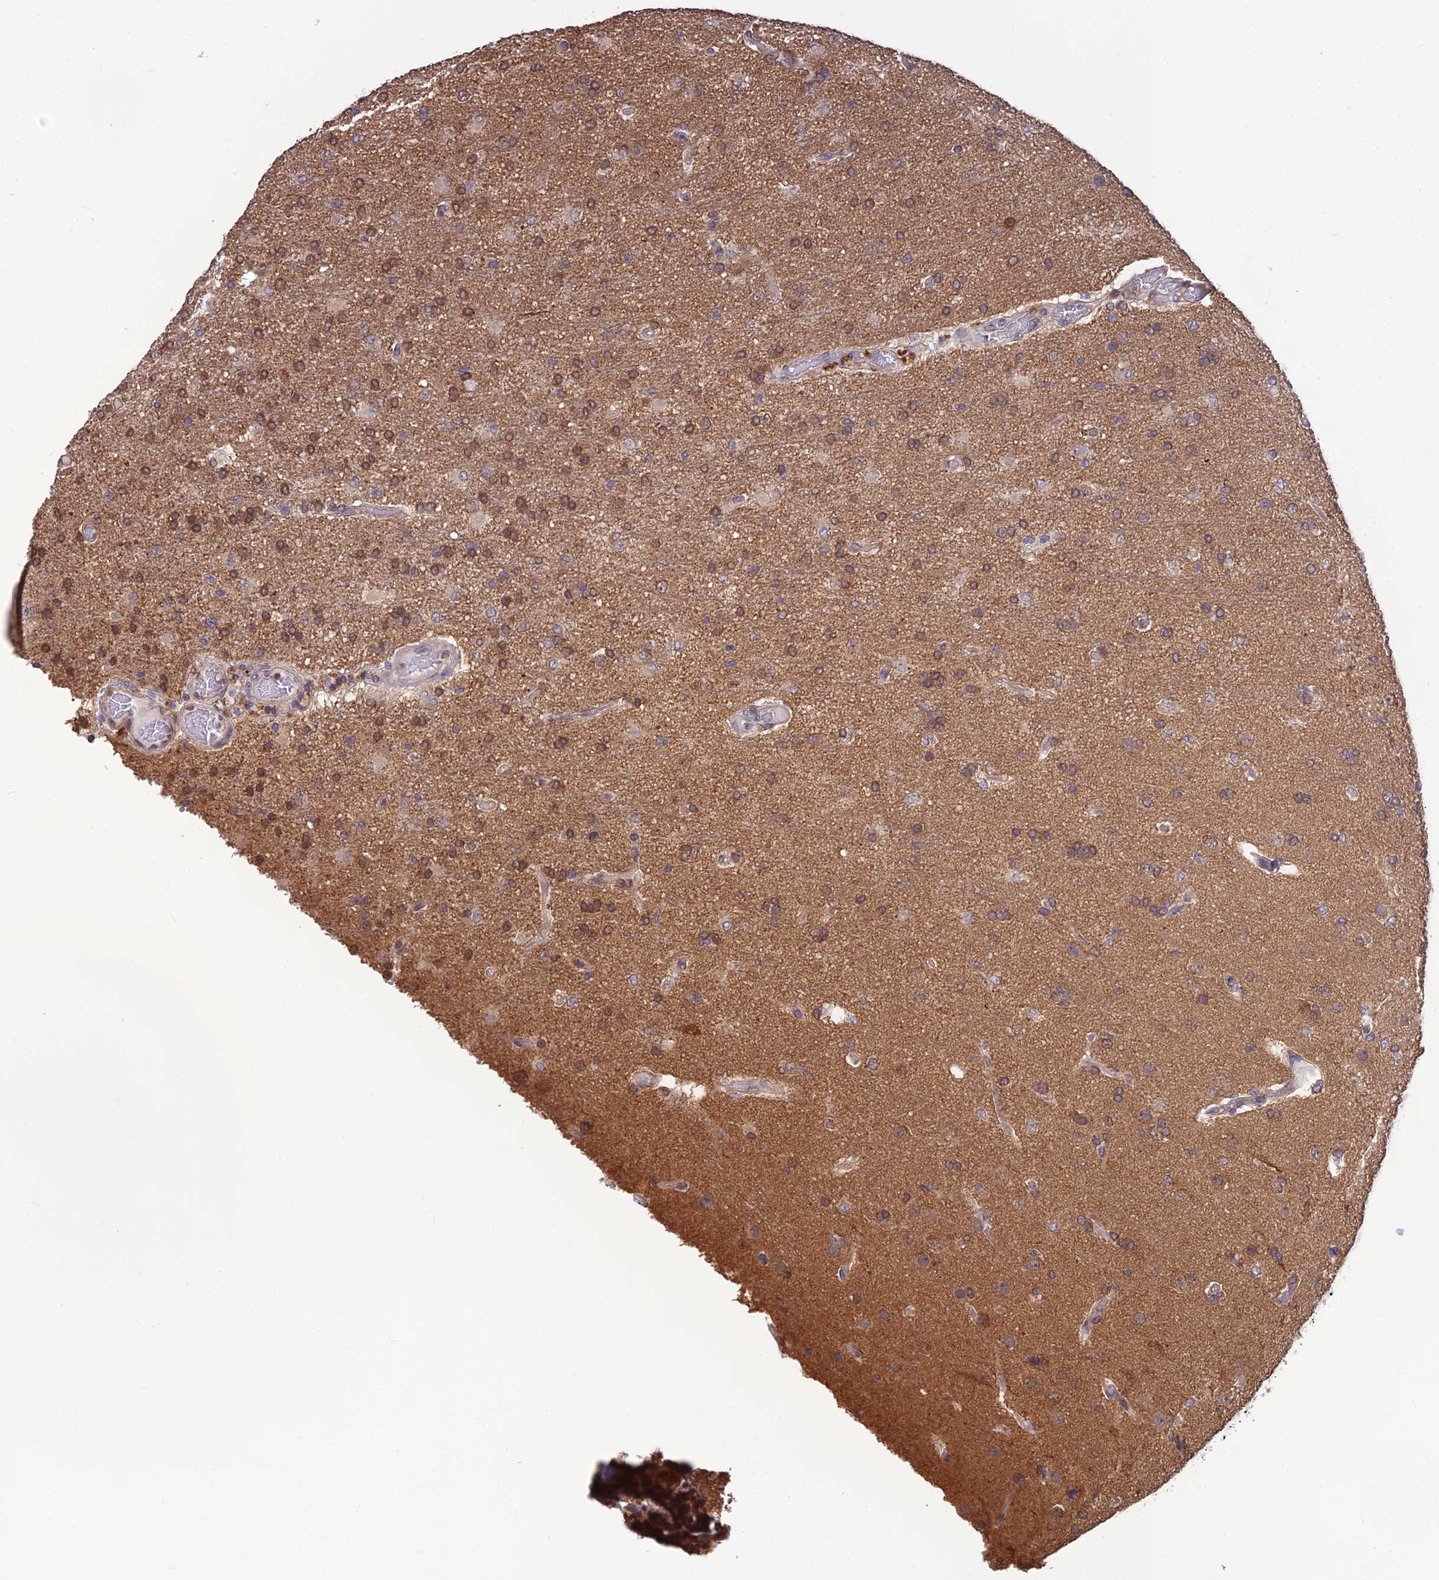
{"staining": {"intensity": "moderate", "quantity": ">75%", "location": "cytoplasmic/membranous,nuclear"}, "tissue": "glioma", "cell_type": "Tumor cells", "image_type": "cancer", "snomed": [{"axis": "morphology", "description": "Glioma, malignant, High grade"}, {"axis": "topography", "description": "Brain"}], "caption": "DAB (3,3'-diaminobenzidine) immunohistochemical staining of glioma displays moderate cytoplasmic/membranous and nuclear protein staining in approximately >75% of tumor cells.", "gene": "HINT1", "patient": {"sex": "female", "age": 74}}